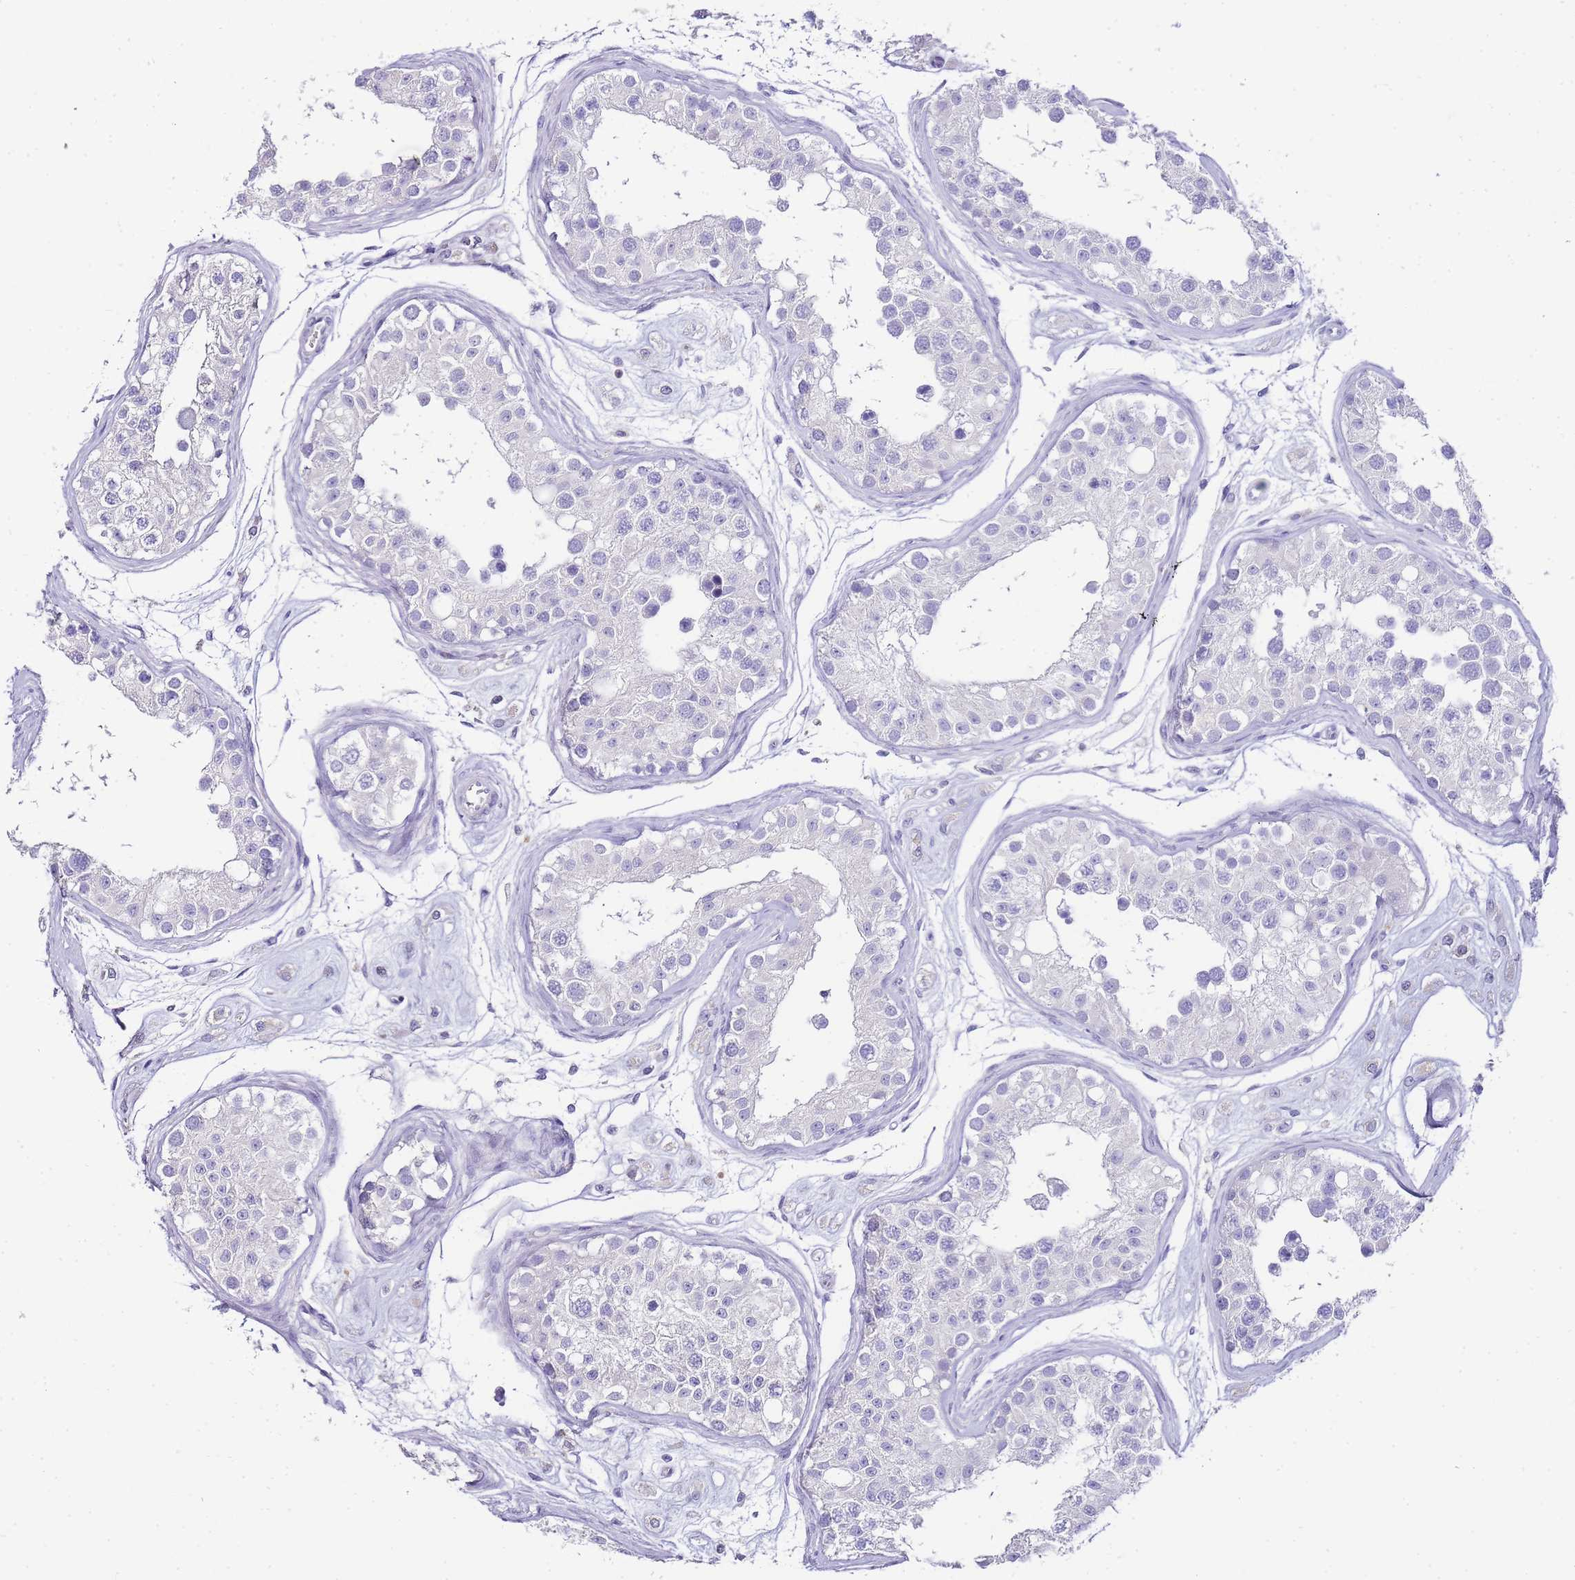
{"staining": {"intensity": "negative", "quantity": "none", "location": "none"}, "tissue": "testis", "cell_type": "Cells in seminiferous ducts", "image_type": "normal", "snomed": [{"axis": "morphology", "description": "Normal tissue, NOS"}, {"axis": "morphology", "description": "Adenocarcinoma, metastatic, NOS"}, {"axis": "topography", "description": "Testis"}], "caption": "Cells in seminiferous ducts show no significant expression in benign testis. The staining is performed using DAB (3,3'-diaminobenzidine) brown chromogen with nuclei counter-stained in using hematoxylin.", "gene": "DPP4", "patient": {"sex": "male", "age": 26}}